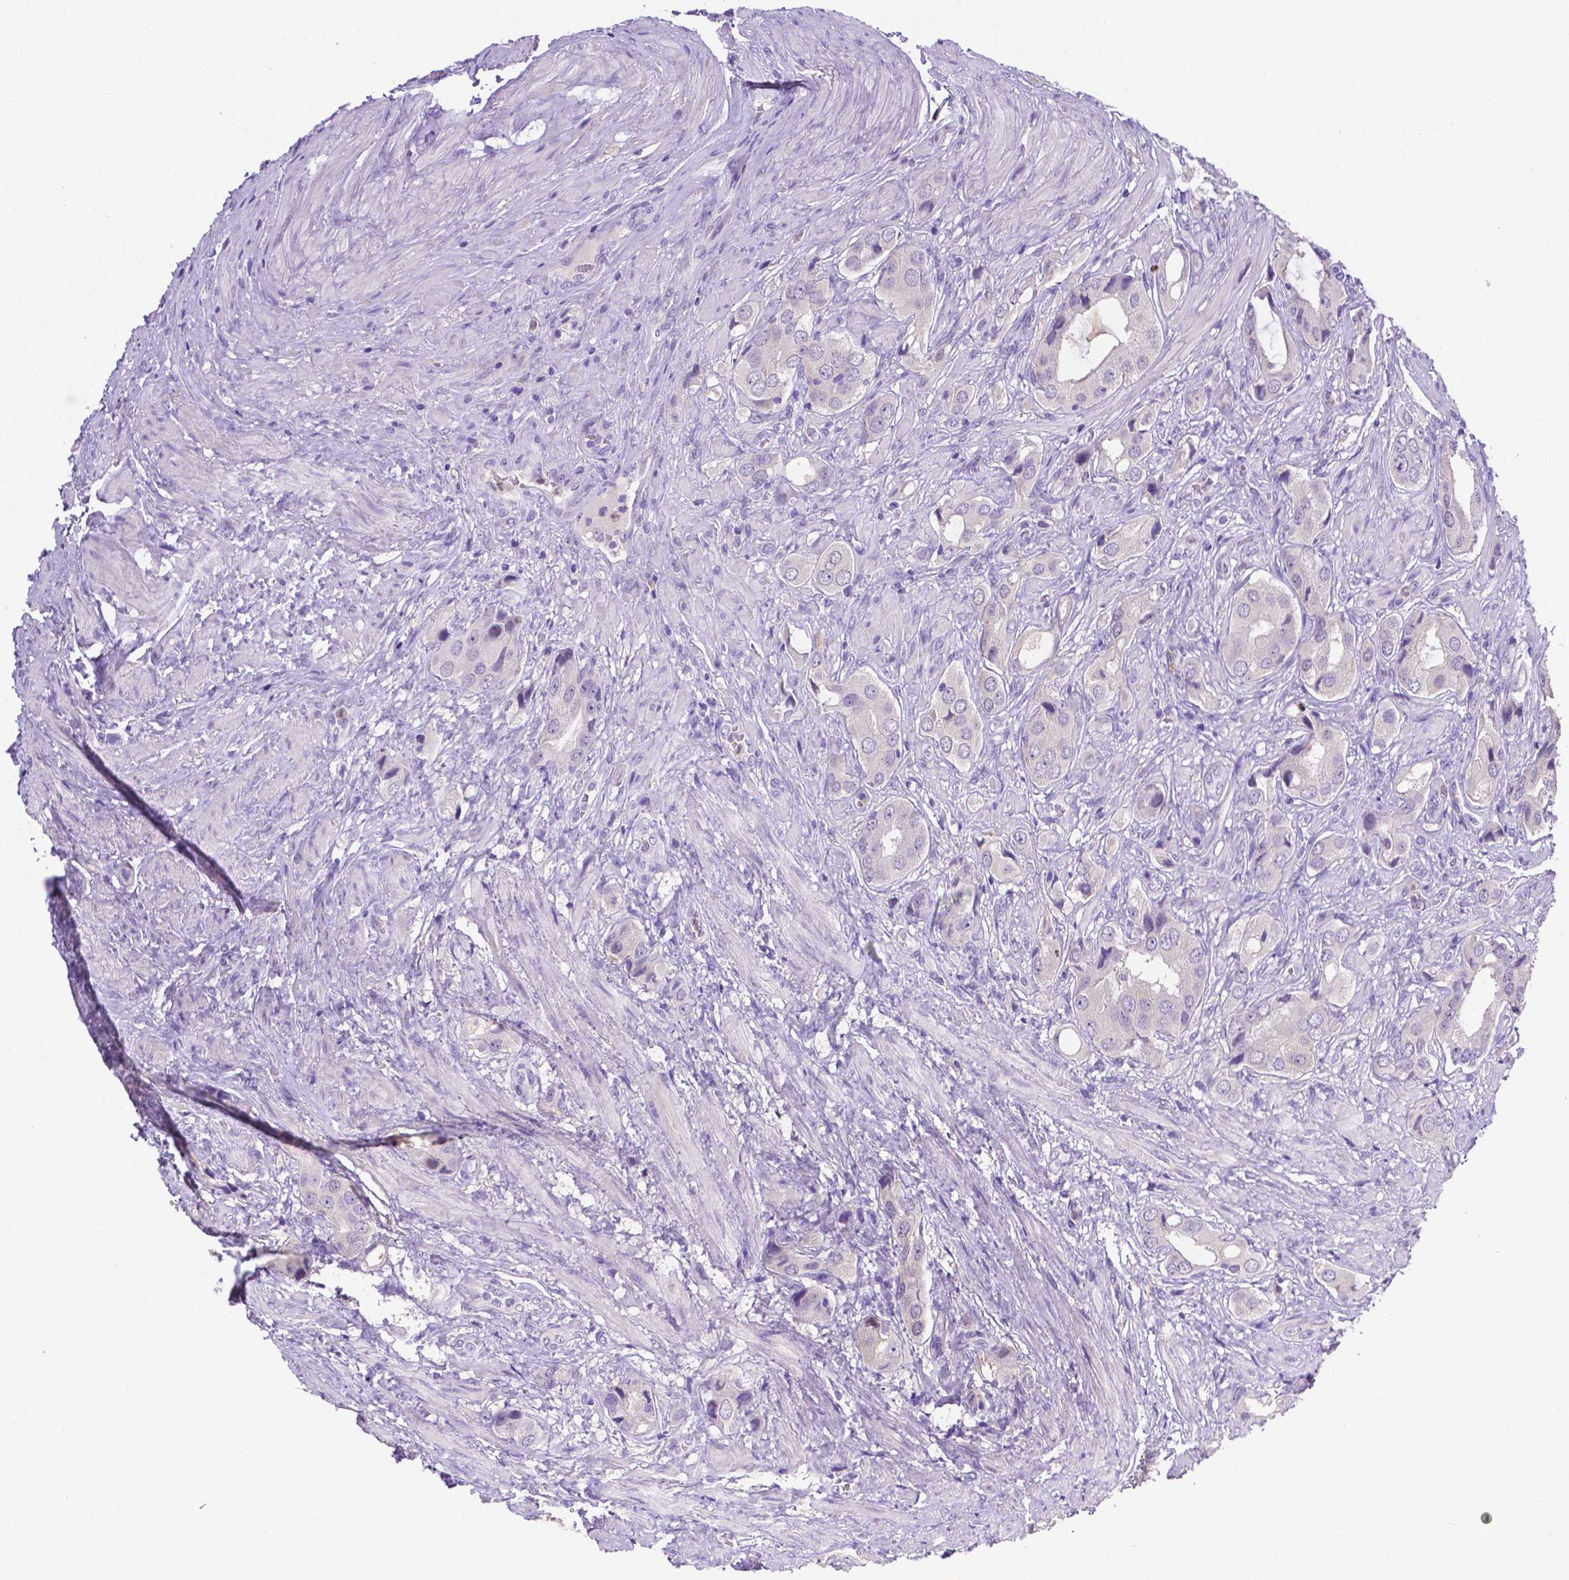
{"staining": {"intensity": "negative", "quantity": "none", "location": "none"}, "tissue": "prostate cancer", "cell_type": "Tumor cells", "image_type": "cancer", "snomed": [{"axis": "morphology", "description": "Adenocarcinoma, NOS"}, {"axis": "topography", "description": "Prostate"}], "caption": "Photomicrograph shows no significant protein staining in tumor cells of adenocarcinoma (prostate).", "gene": "NXPH2", "patient": {"sex": "male", "age": 63}}